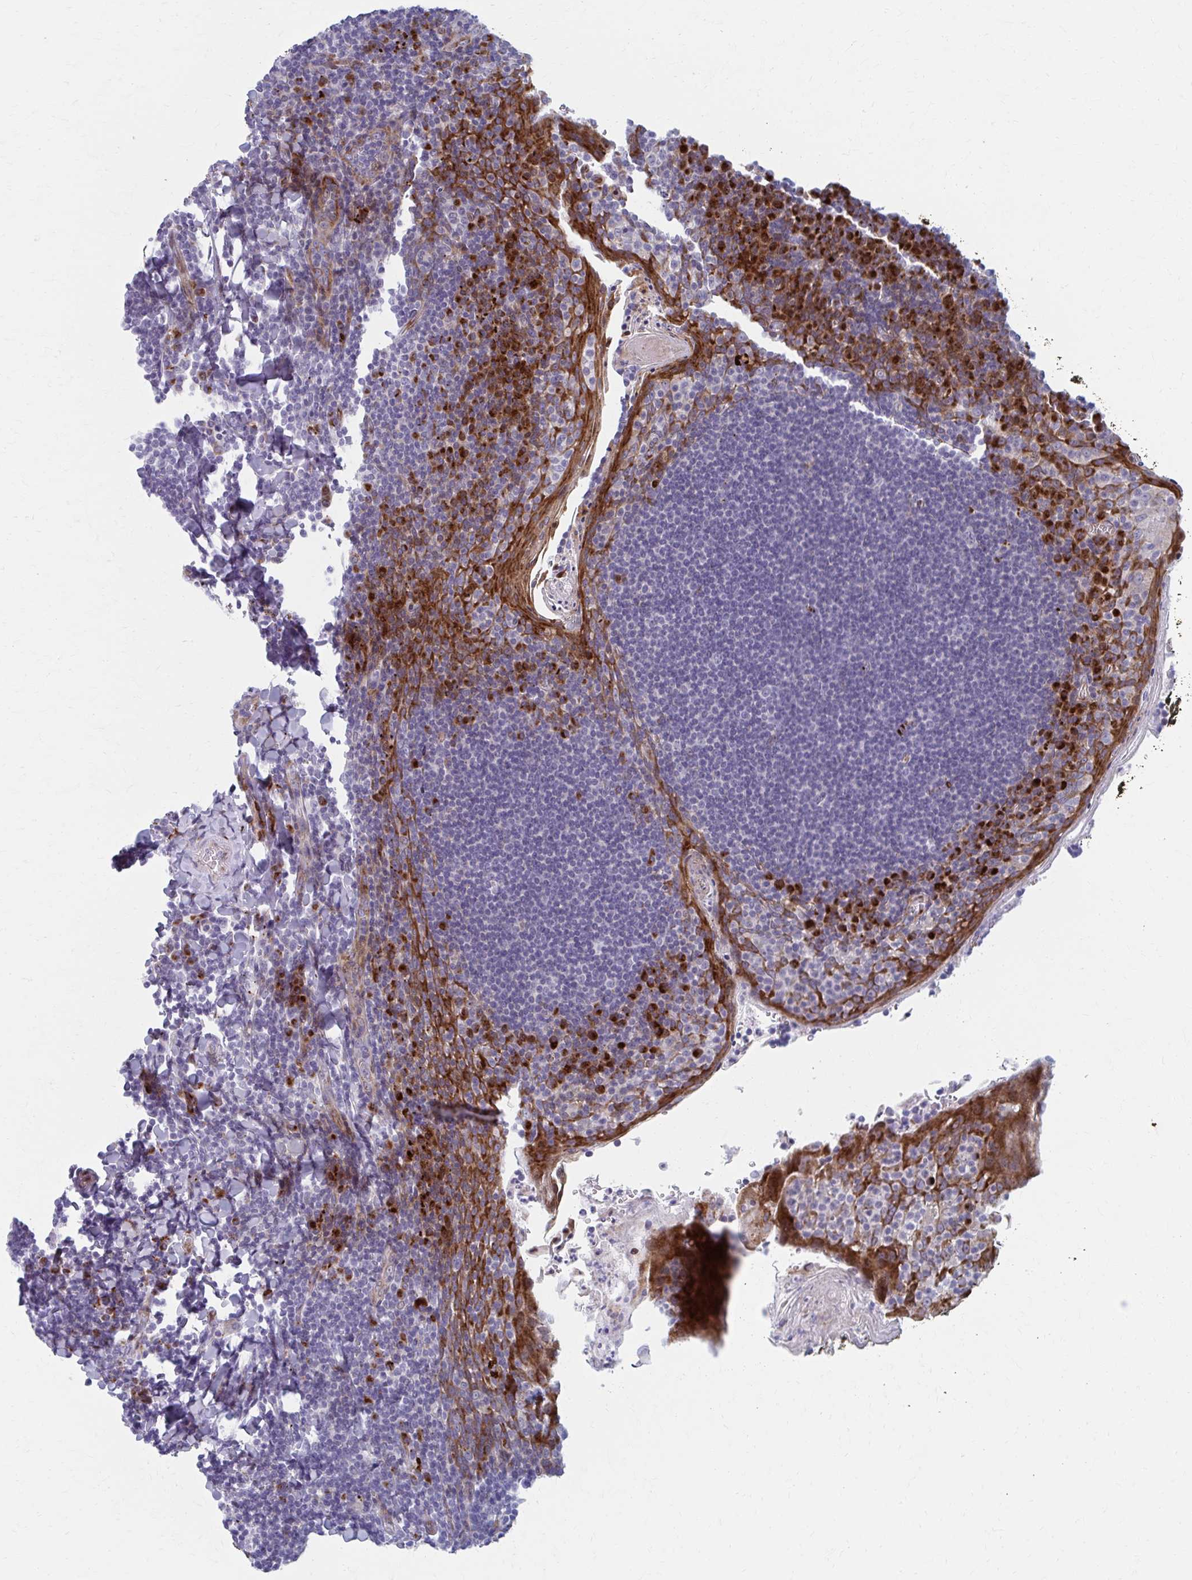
{"staining": {"intensity": "negative", "quantity": "none", "location": "none"}, "tissue": "tonsil", "cell_type": "Germinal center cells", "image_type": "normal", "snomed": [{"axis": "morphology", "description": "Normal tissue, NOS"}, {"axis": "topography", "description": "Tonsil"}], "caption": "DAB immunohistochemical staining of normal human tonsil reveals no significant positivity in germinal center cells. (Brightfield microscopy of DAB IHC at high magnification).", "gene": "OLFM2", "patient": {"sex": "male", "age": 27}}